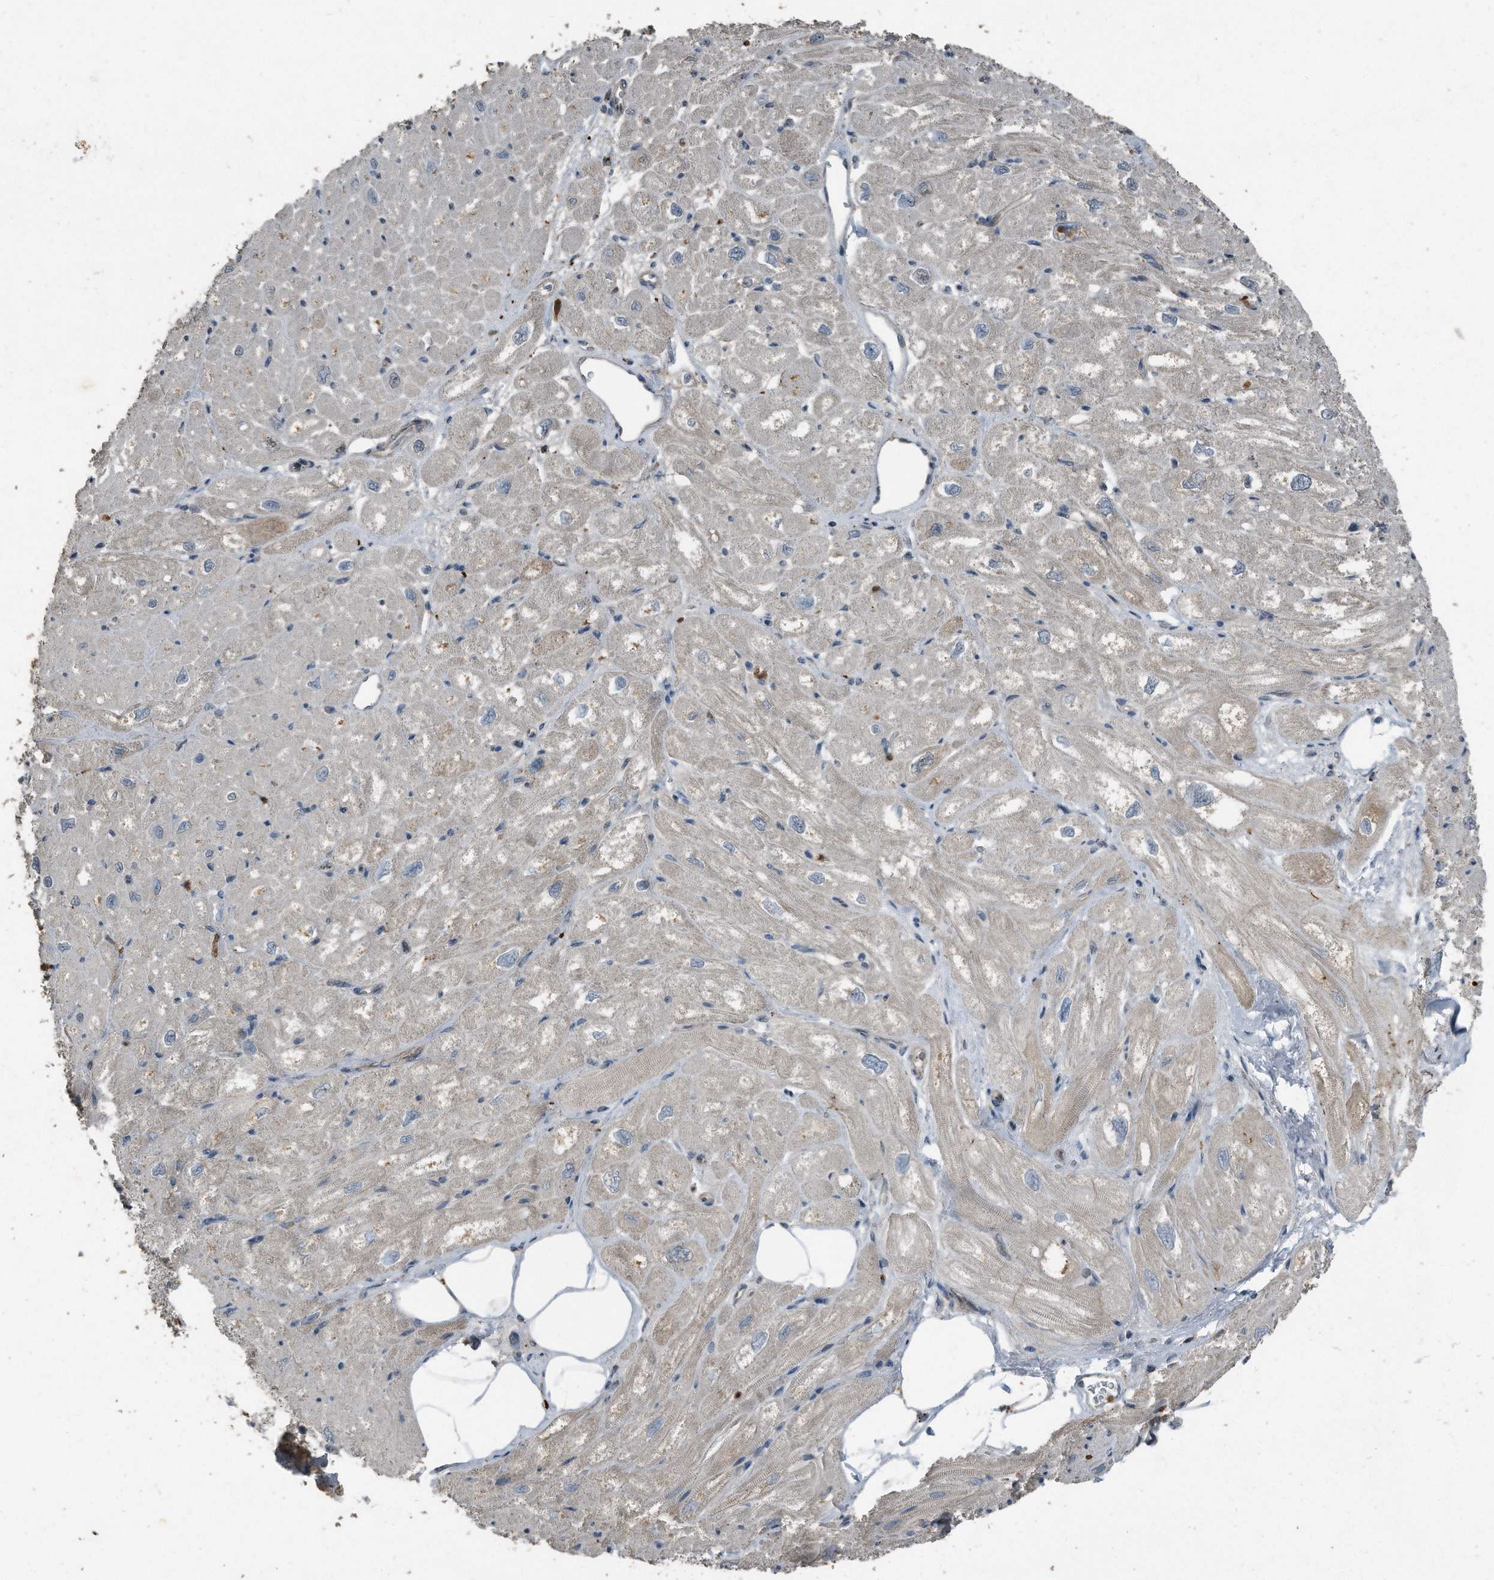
{"staining": {"intensity": "moderate", "quantity": "<25%", "location": "cytoplasmic/membranous"}, "tissue": "heart muscle", "cell_type": "Cardiomyocytes", "image_type": "normal", "snomed": [{"axis": "morphology", "description": "Normal tissue, NOS"}, {"axis": "topography", "description": "Heart"}], "caption": "An image of human heart muscle stained for a protein shows moderate cytoplasmic/membranous brown staining in cardiomyocytes.", "gene": "C9", "patient": {"sex": "male", "age": 50}}